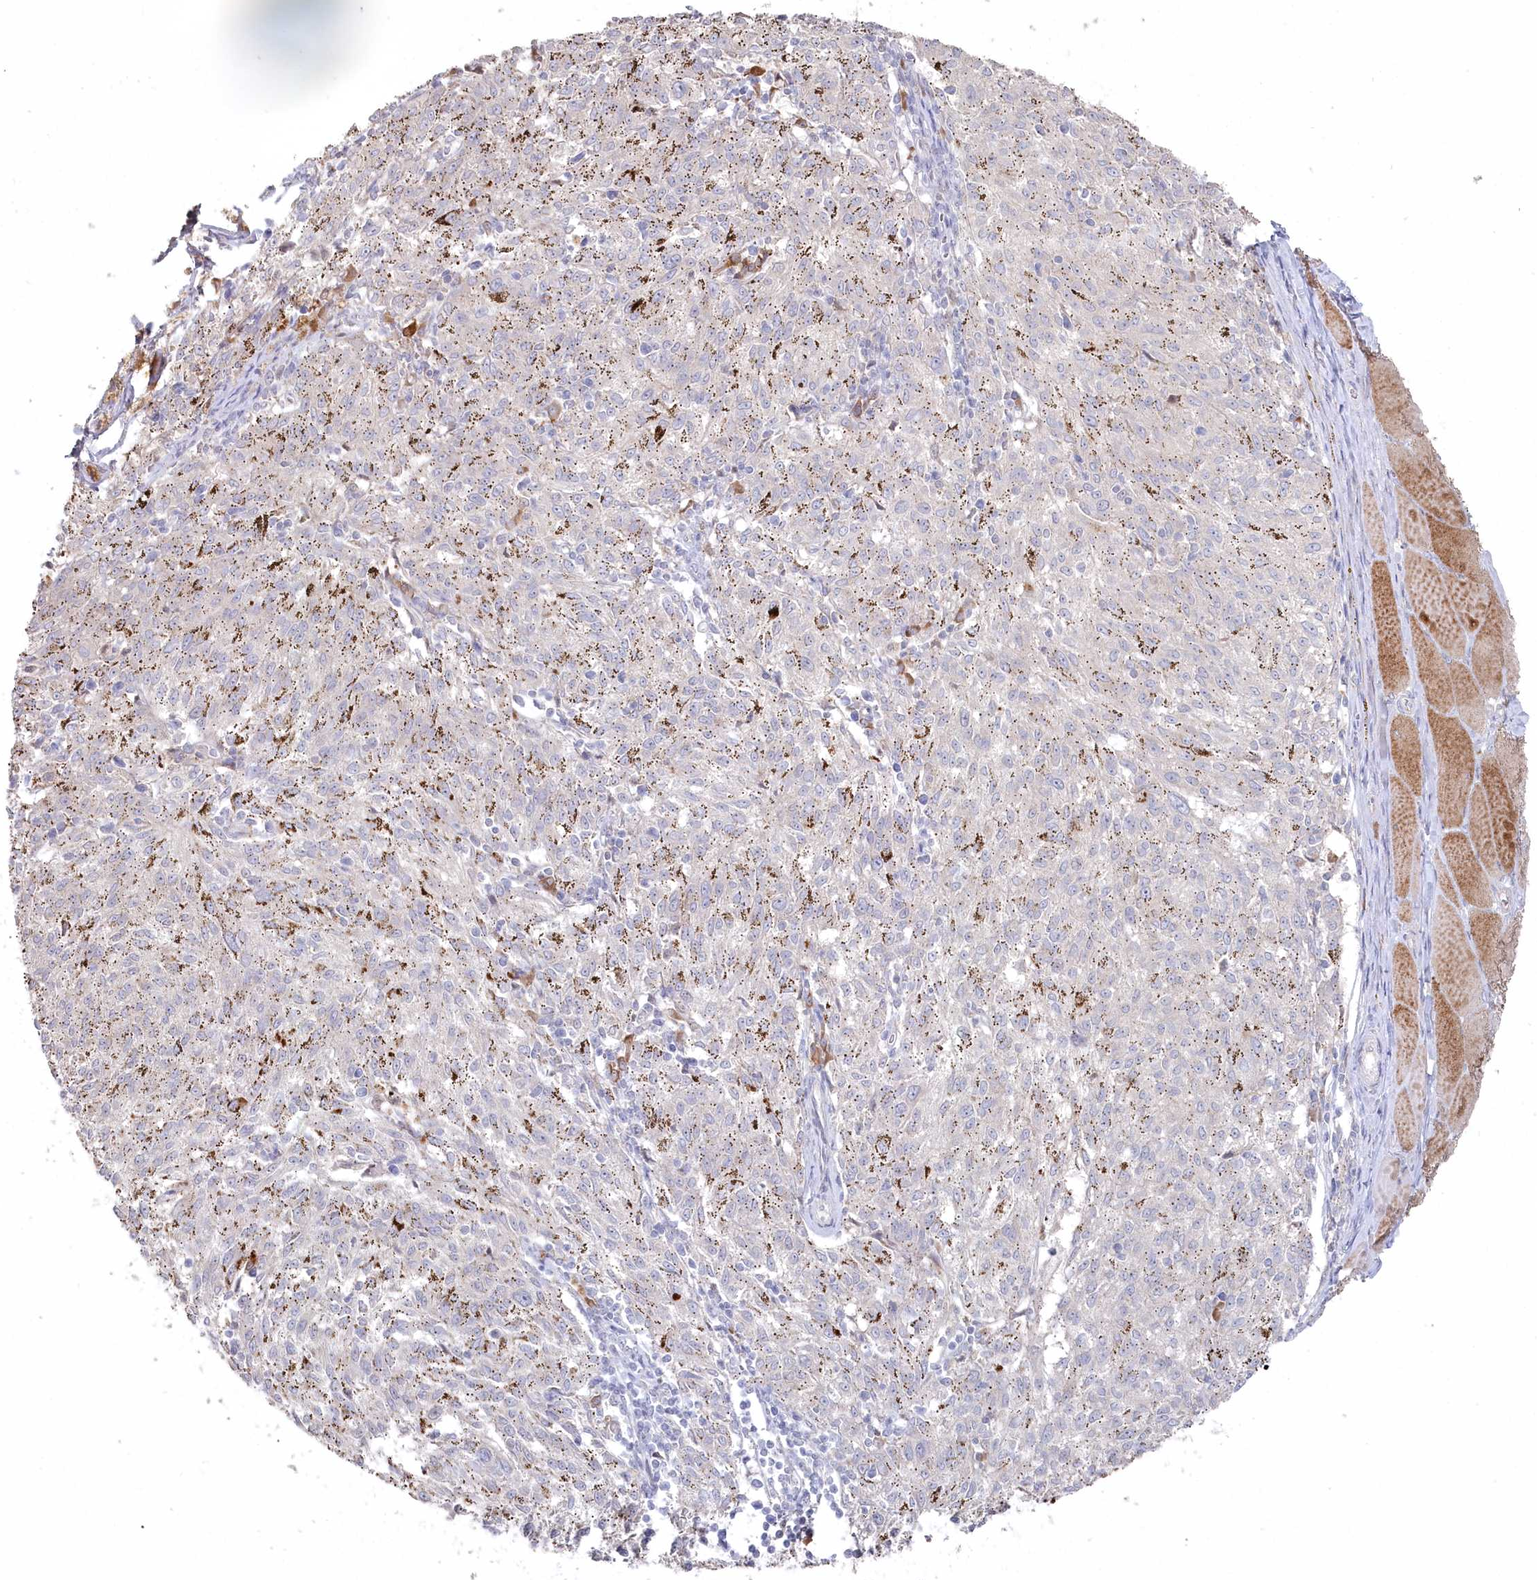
{"staining": {"intensity": "negative", "quantity": "none", "location": "none"}, "tissue": "melanoma", "cell_type": "Tumor cells", "image_type": "cancer", "snomed": [{"axis": "morphology", "description": "Malignant melanoma, NOS"}, {"axis": "topography", "description": "Skin"}], "caption": "An immunohistochemistry image of malignant melanoma is shown. There is no staining in tumor cells of malignant melanoma. Nuclei are stained in blue.", "gene": "TGFBRAP1", "patient": {"sex": "female", "age": 72}}